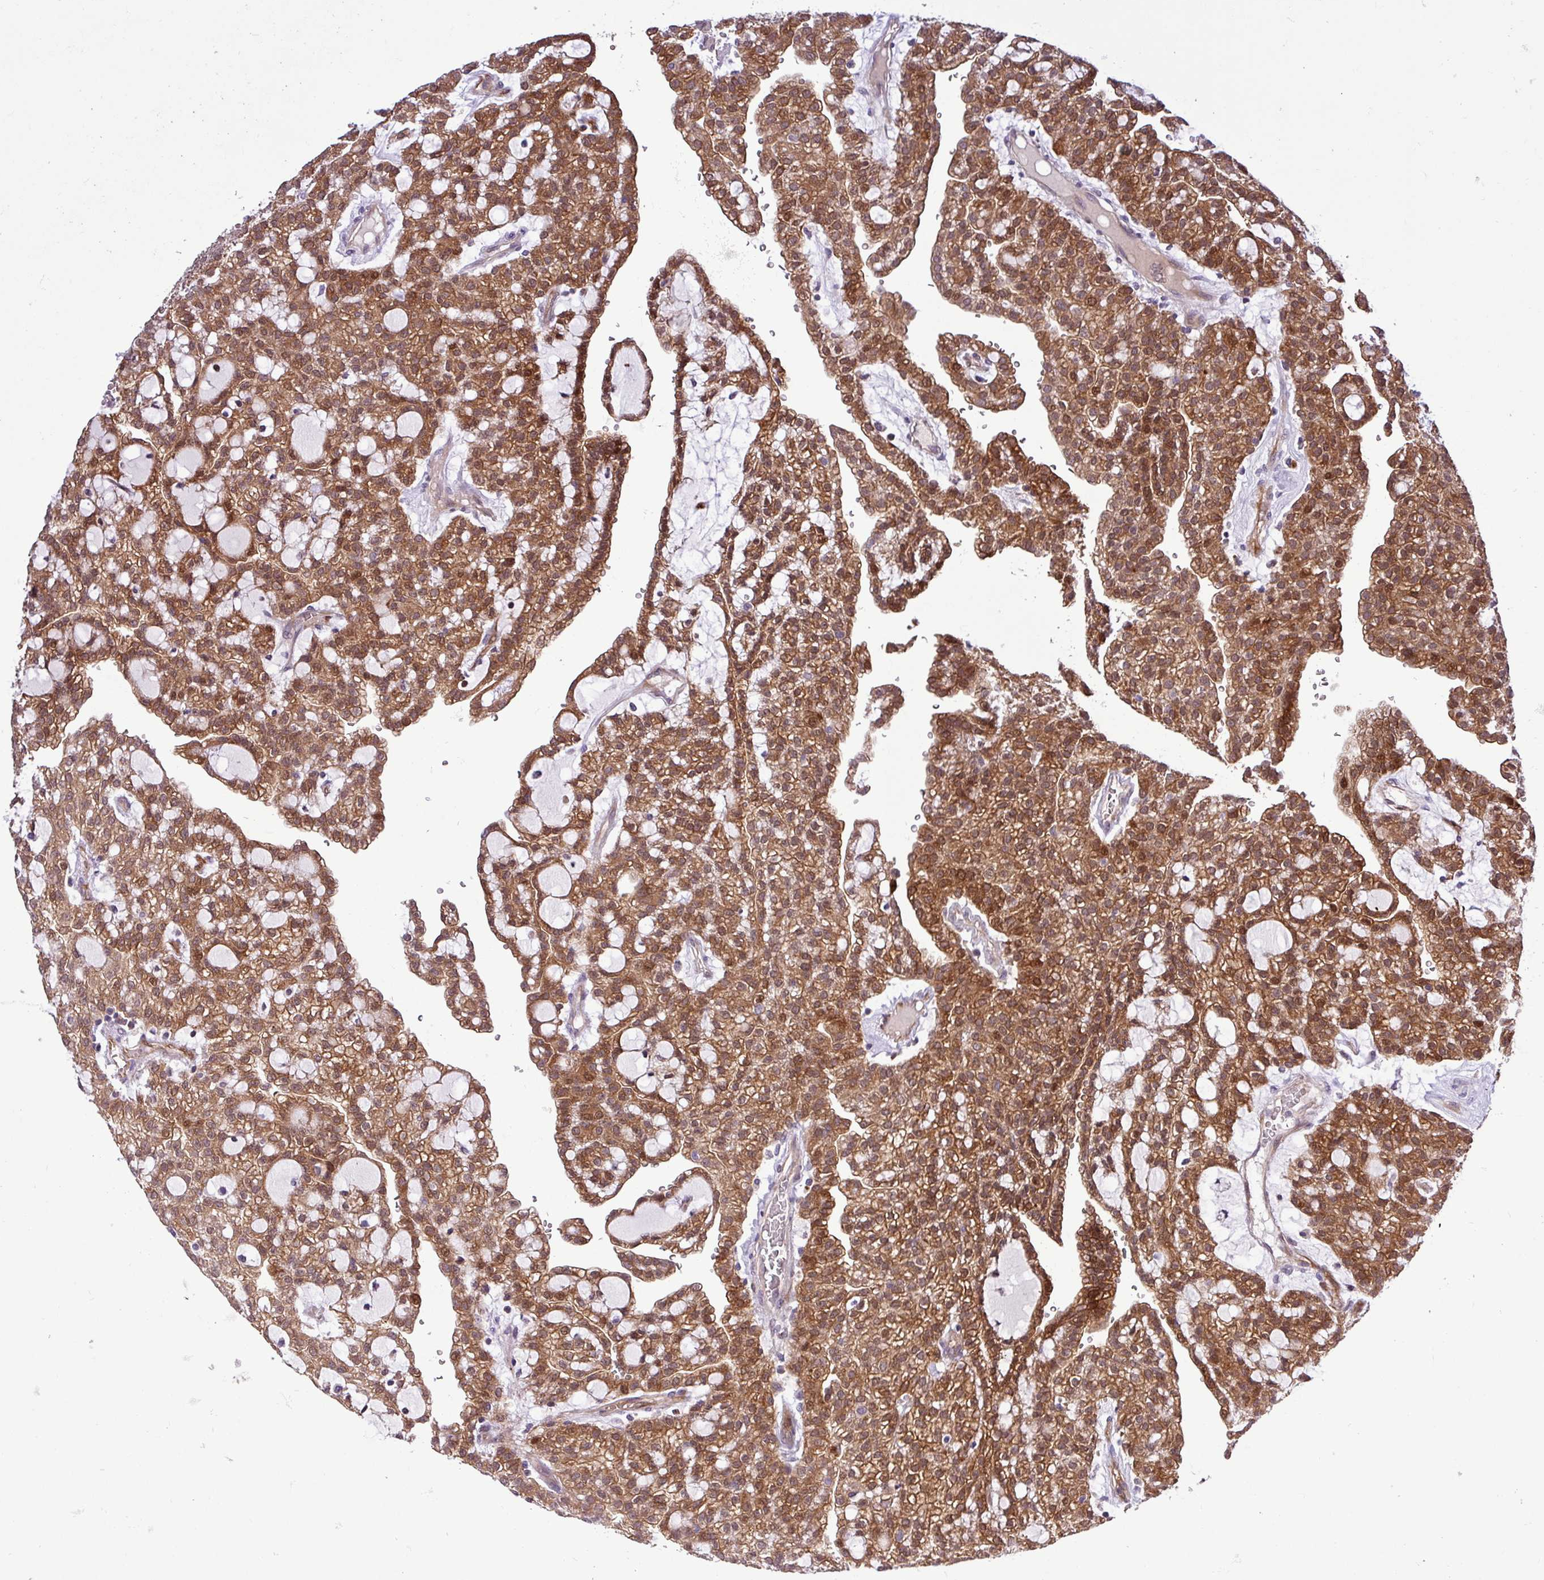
{"staining": {"intensity": "moderate", "quantity": ">75%", "location": "cytoplasmic/membranous,nuclear"}, "tissue": "renal cancer", "cell_type": "Tumor cells", "image_type": "cancer", "snomed": [{"axis": "morphology", "description": "Adenocarcinoma, NOS"}, {"axis": "topography", "description": "Kidney"}], "caption": "Immunohistochemistry (IHC) micrograph of renal adenocarcinoma stained for a protein (brown), which exhibits medium levels of moderate cytoplasmic/membranous and nuclear staining in about >75% of tumor cells.", "gene": "CARHSP1", "patient": {"sex": "male", "age": 63}}